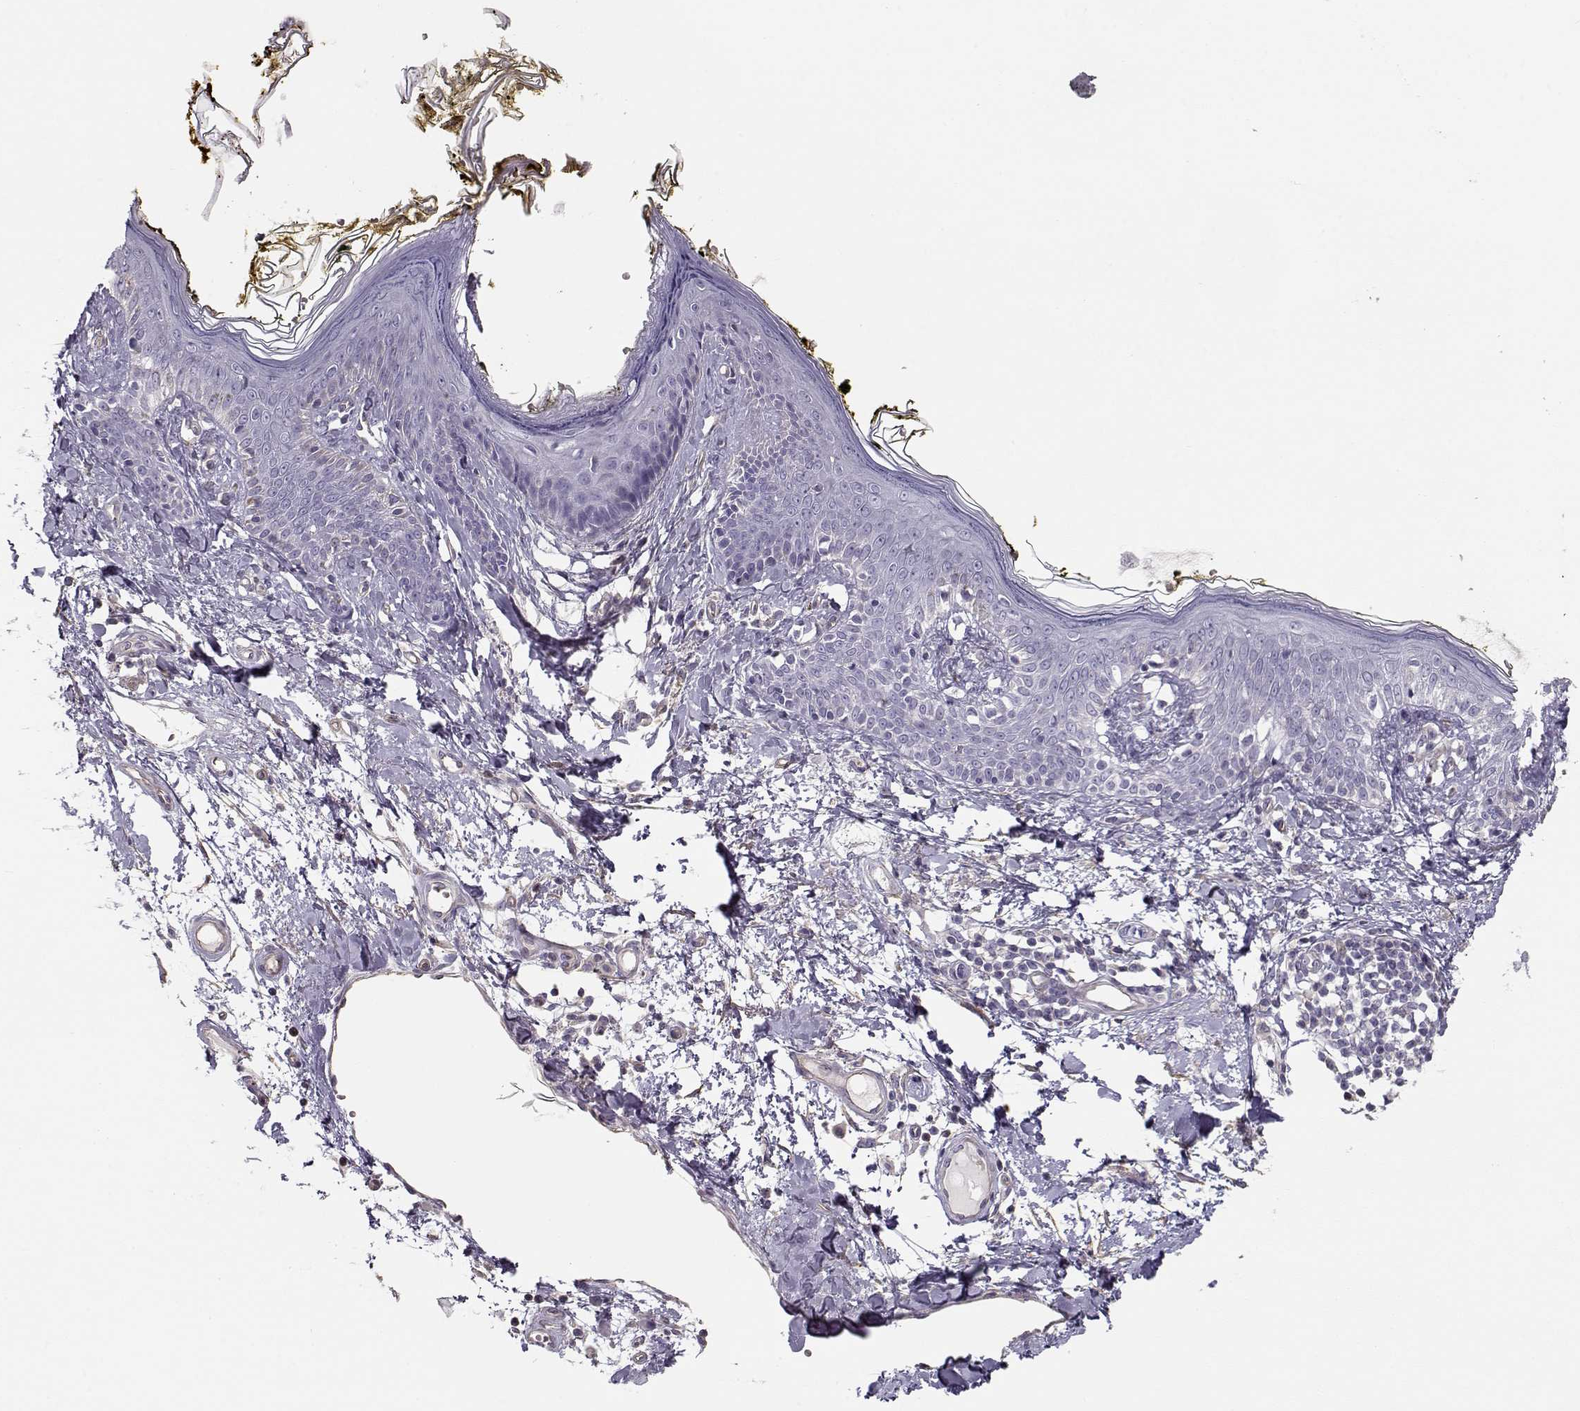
{"staining": {"intensity": "negative", "quantity": "none", "location": "none"}, "tissue": "skin", "cell_type": "Fibroblasts", "image_type": "normal", "snomed": [{"axis": "morphology", "description": "Normal tissue, NOS"}, {"axis": "topography", "description": "Skin"}], "caption": "Skin stained for a protein using immunohistochemistry shows no positivity fibroblasts.", "gene": "MYO1A", "patient": {"sex": "male", "age": 76}}